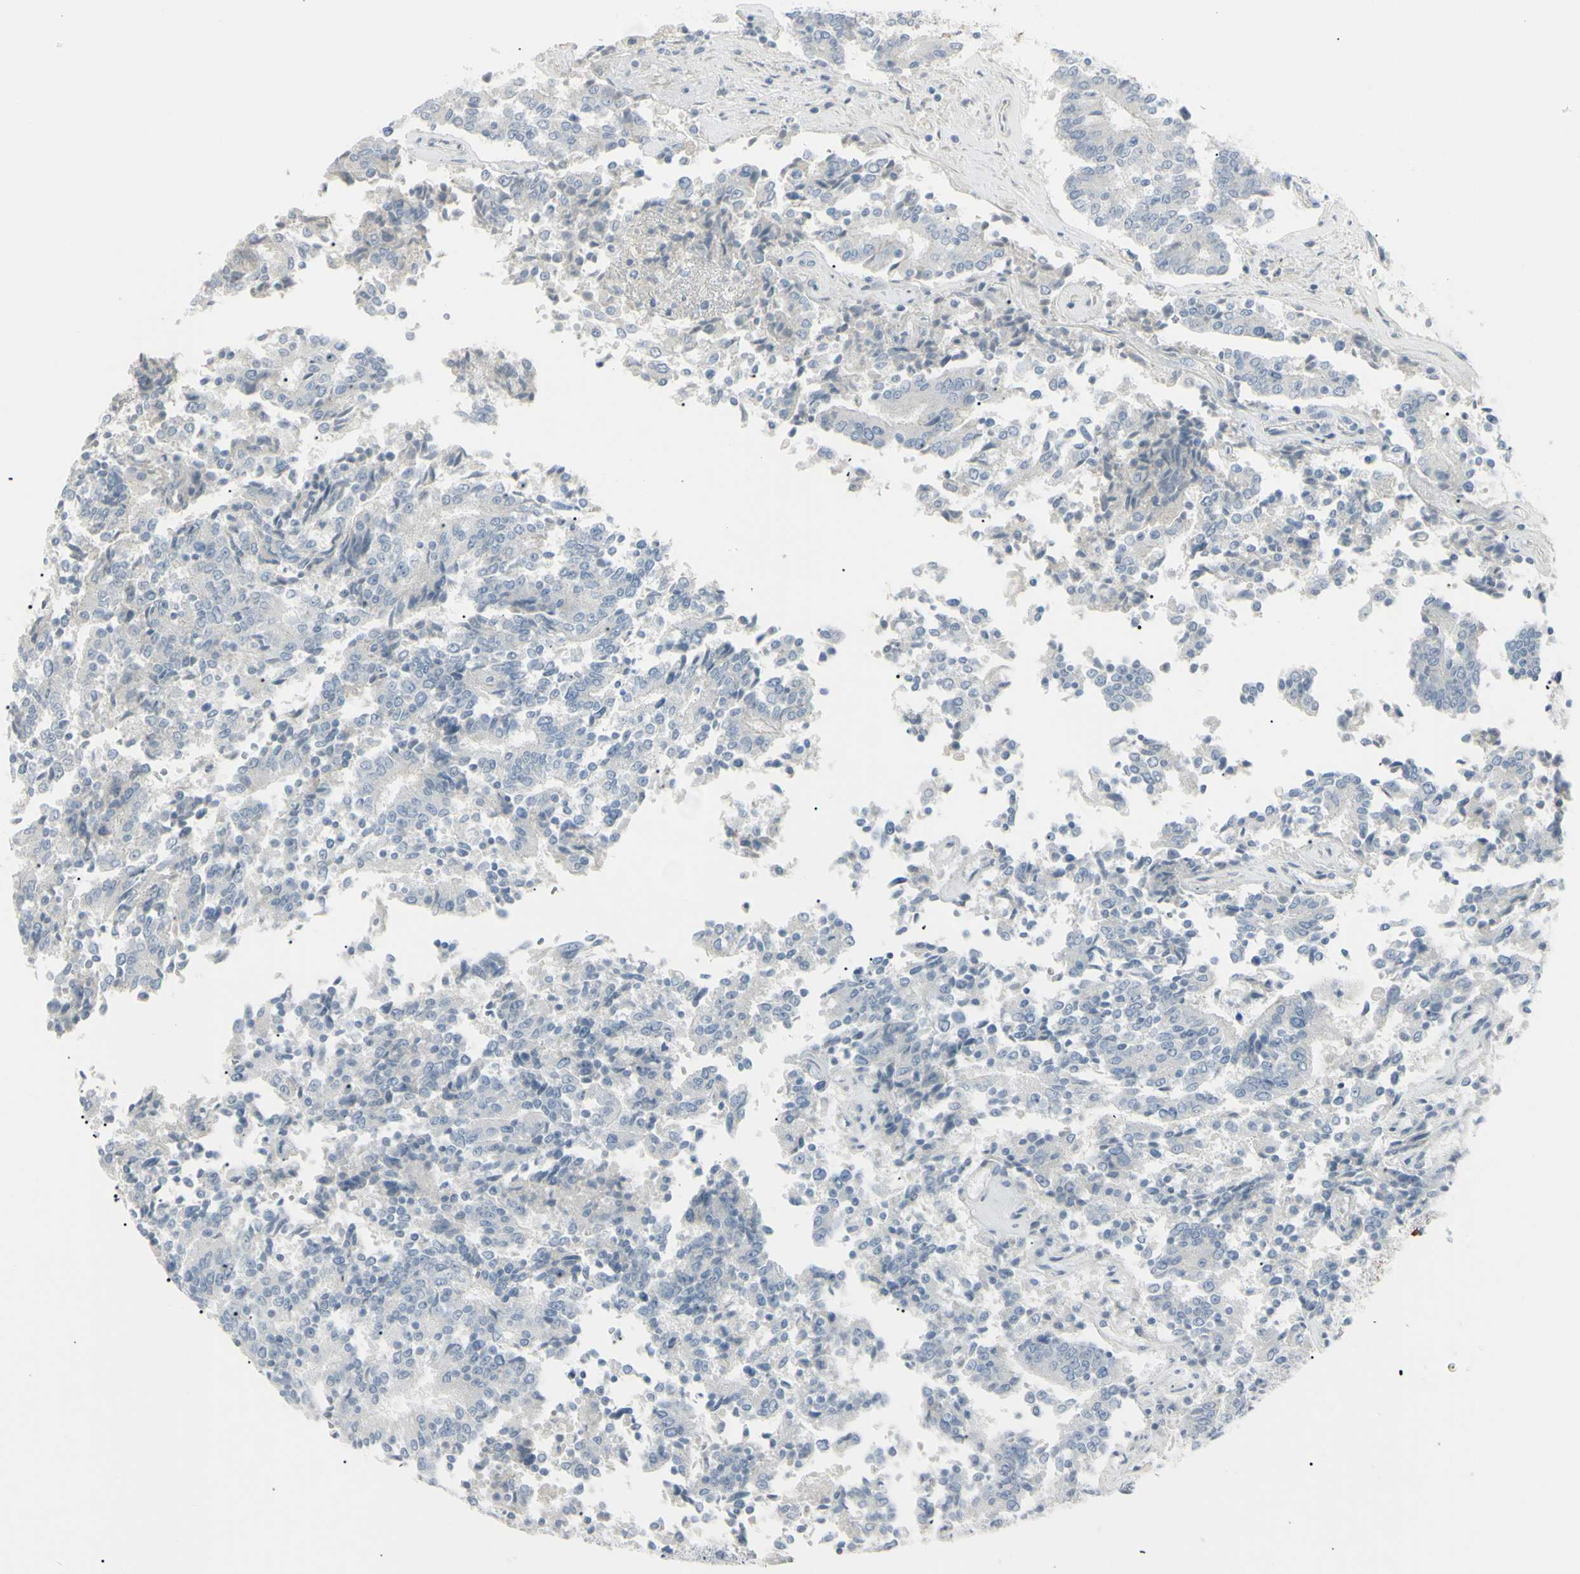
{"staining": {"intensity": "negative", "quantity": "none", "location": "none"}, "tissue": "prostate cancer", "cell_type": "Tumor cells", "image_type": "cancer", "snomed": [{"axis": "morphology", "description": "Normal tissue, NOS"}, {"axis": "morphology", "description": "Adenocarcinoma, High grade"}, {"axis": "topography", "description": "Prostate"}, {"axis": "topography", "description": "Seminal veicle"}], "caption": "Tumor cells are negative for brown protein staining in adenocarcinoma (high-grade) (prostate).", "gene": "PIP", "patient": {"sex": "male", "age": 55}}